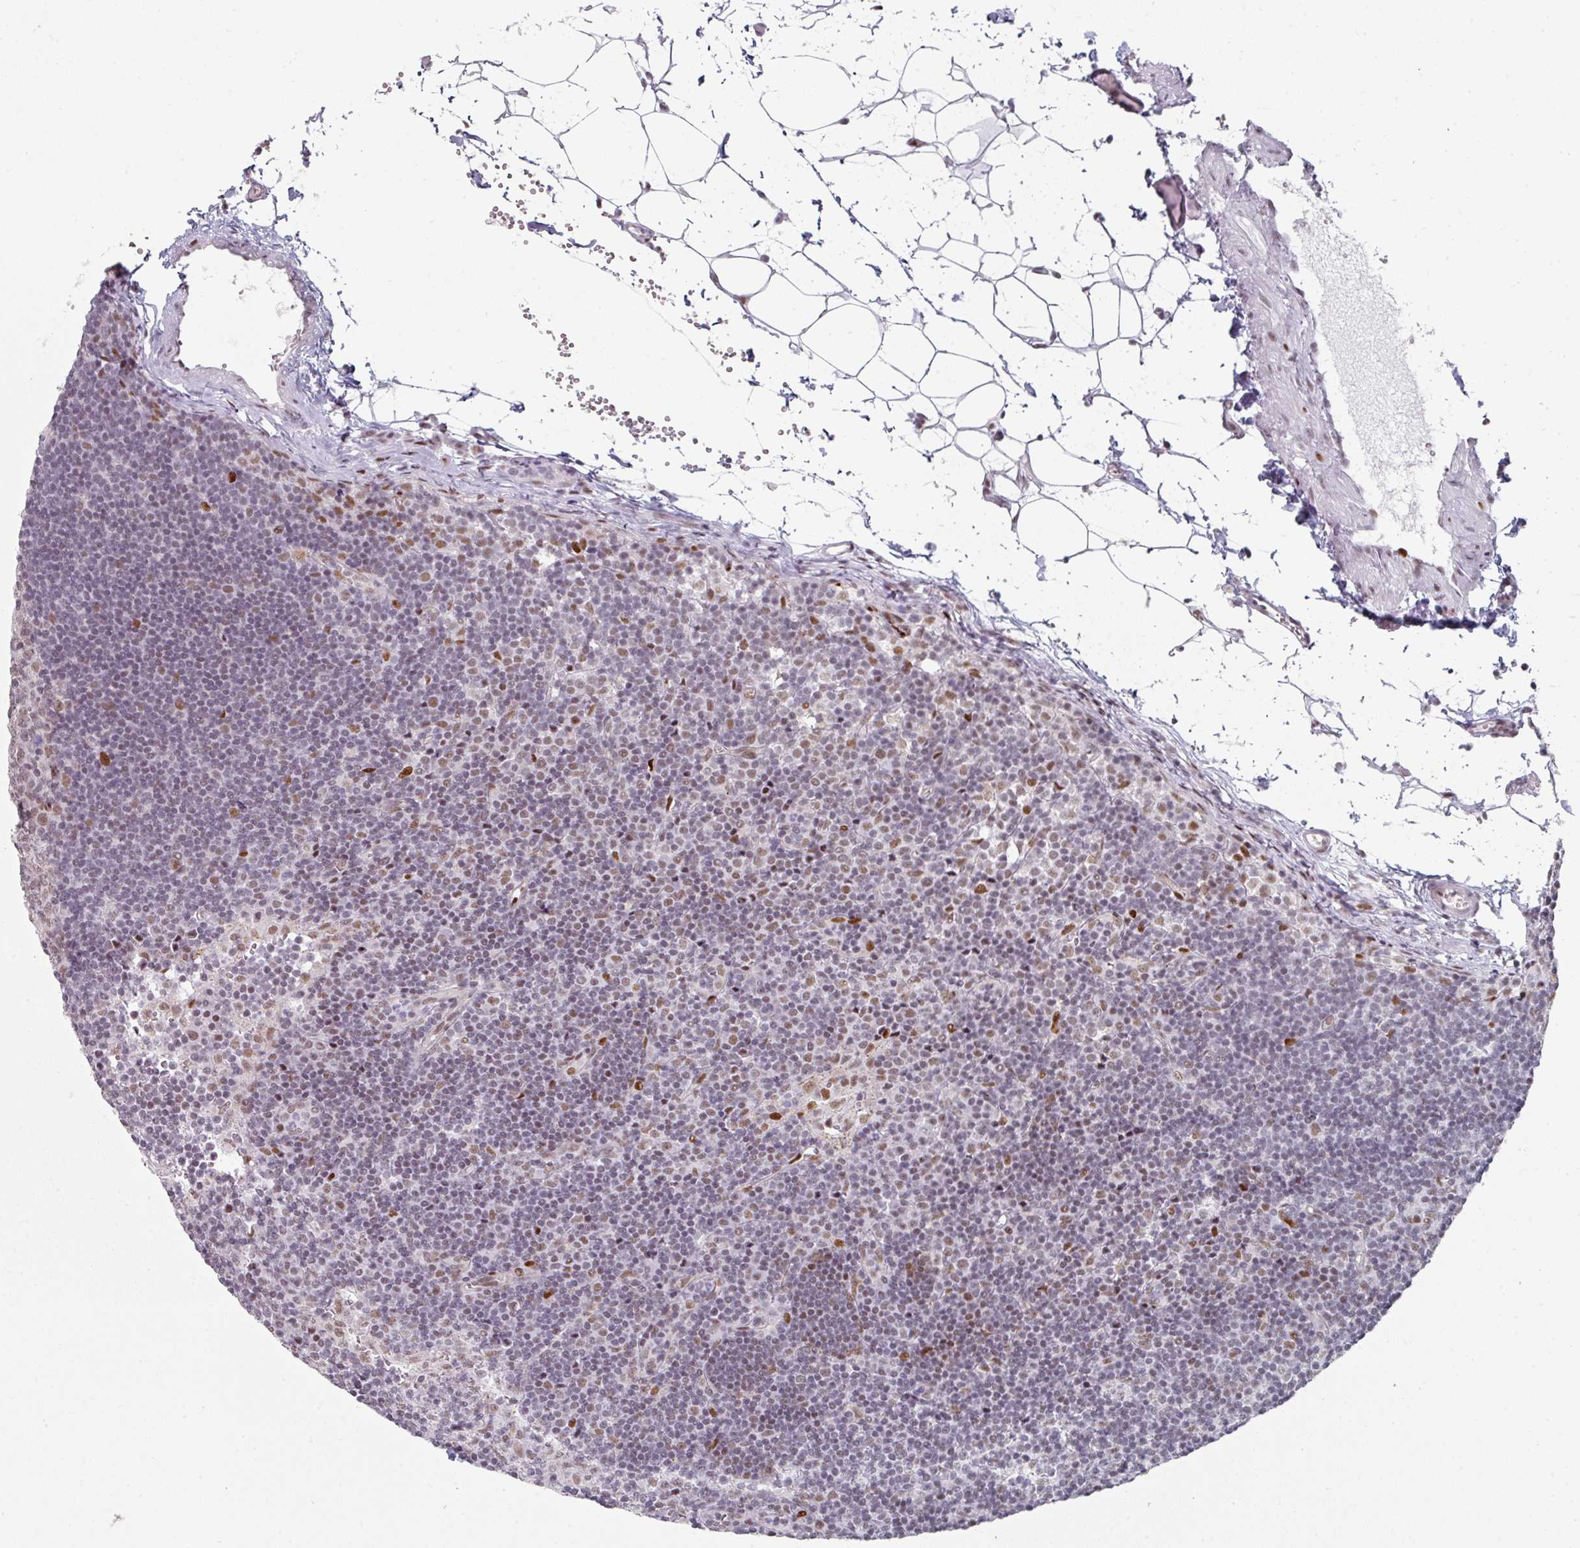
{"staining": {"intensity": "moderate", "quantity": "25%-75%", "location": "nuclear"}, "tissue": "lymph node", "cell_type": "Germinal center cells", "image_type": "normal", "snomed": [{"axis": "morphology", "description": "Normal tissue, NOS"}, {"axis": "topography", "description": "Lymph node"}], "caption": "The immunohistochemical stain labels moderate nuclear expression in germinal center cells of unremarkable lymph node. The staining was performed using DAB to visualize the protein expression in brown, while the nuclei were stained in blue with hematoxylin (Magnification: 20x).", "gene": "SF3B5", "patient": {"sex": "female", "age": 29}}